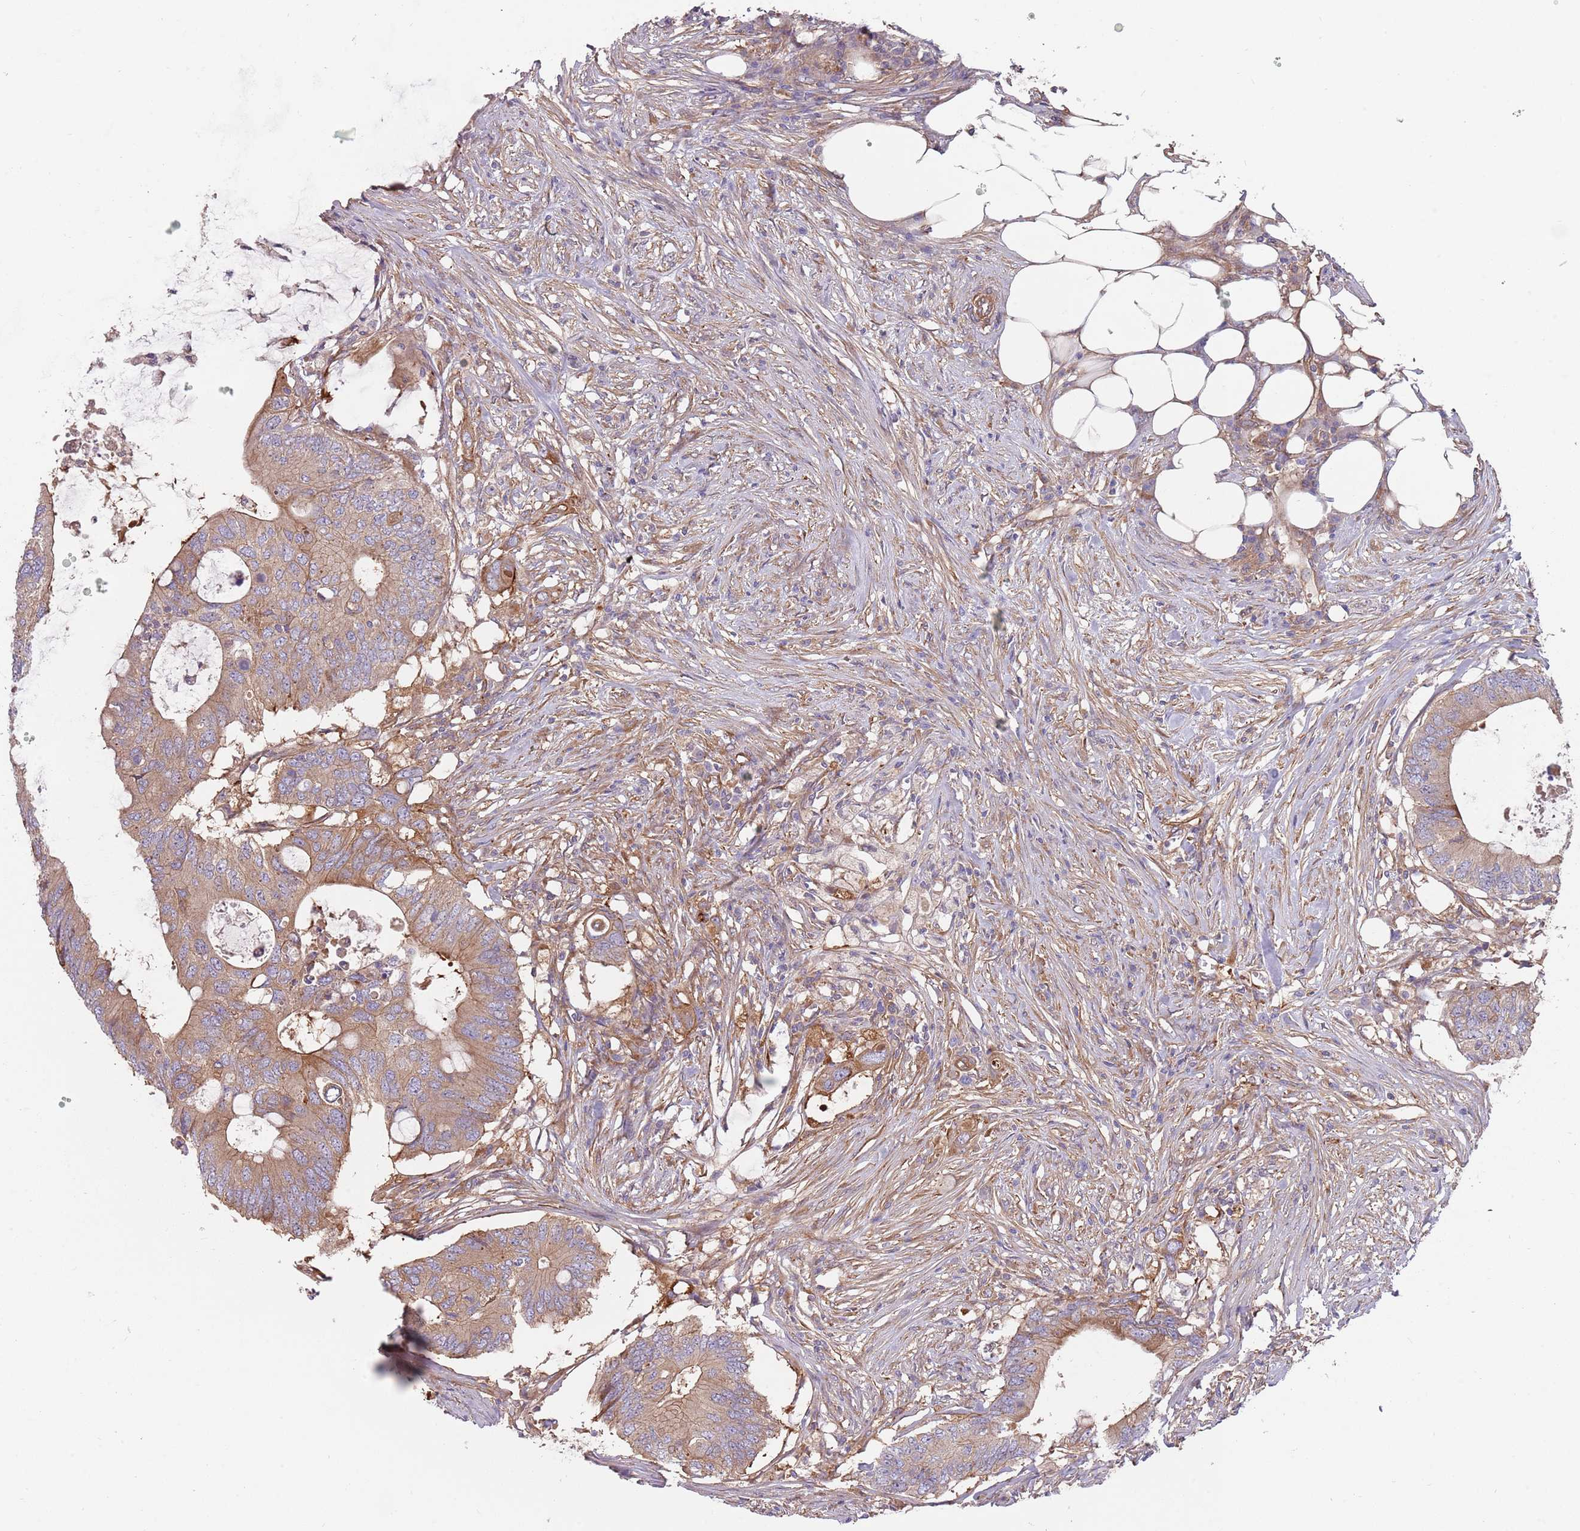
{"staining": {"intensity": "moderate", "quantity": "<25%", "location": "cytoplasmic/membranous"}, "tissue": "colorectal cancer", "cell_type": "Tumor cells", "image_type": "cancer", "snomed": [{"axis": "morphology", "description": "Adenocarcinoma, NOS"}, {"axis": "topography", "description": "Colon"}], "caption": "A brown stain labels moderate cytoplasmic/membranous positivity of a protein in colorectal adenocarcinoma tumor cells. (Brightfield microscopy of DAB IHC at high magnification).", "gene": "SPDL1", "patient": {"sex": "male", "age": 71}}